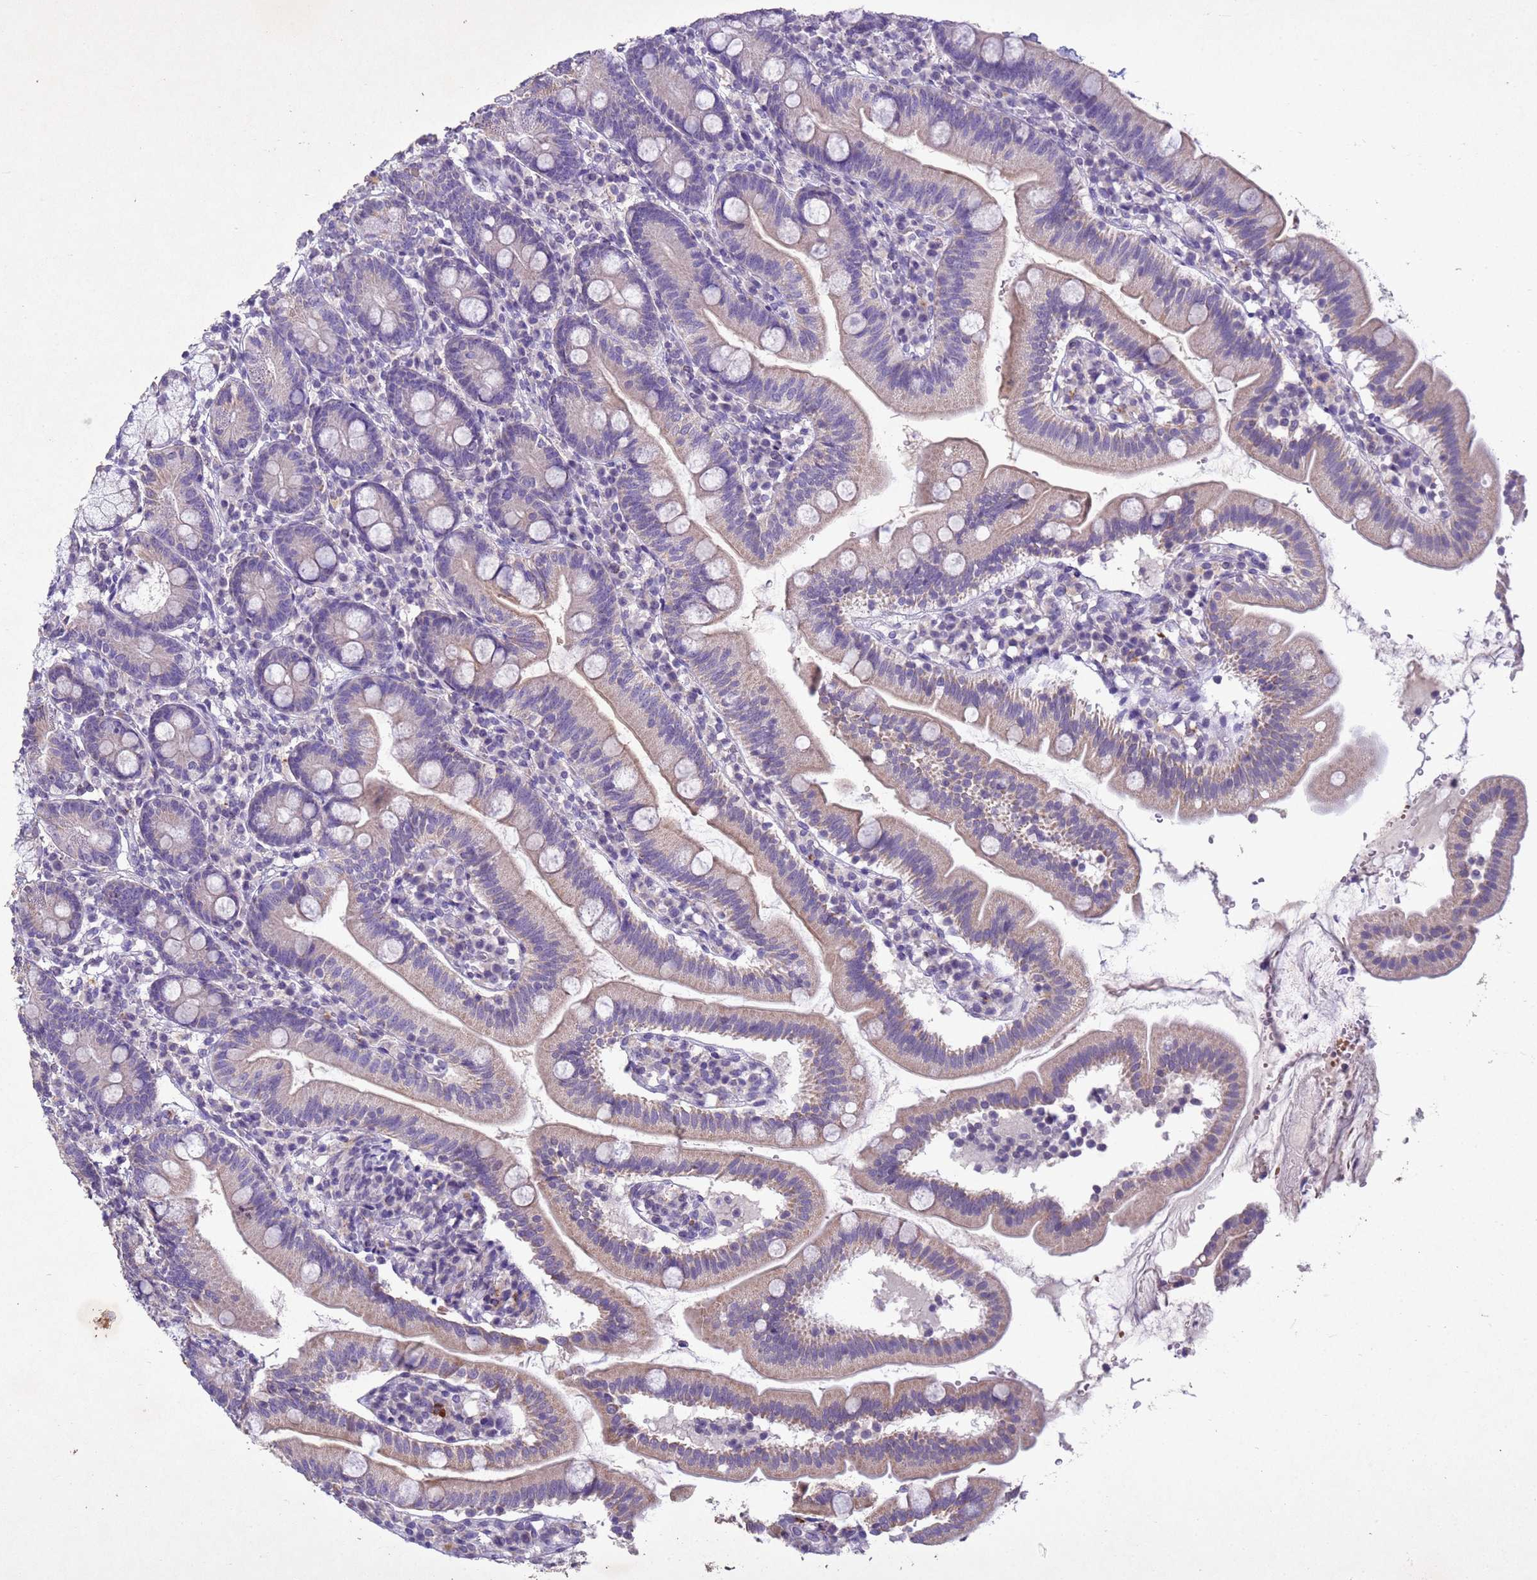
{"staining": {"intensity": "weak", "quantity": "25%-75%", "location": "cytoplasmic/membranous"}, "tissue": "duodenum", "cell_type": "Glandular cells", "image_type": "normal", "snomed": [{"axis": "morphology", "description": "Normal tissue, NOS"}, {"axis": "topography", "description": "Duodenum"}], "caption": "DAB immunohistochemical staining of unremarkable human duodenum displays weak cytoplasmic/membranous protein positivity in about 25%-75% of glandular cells.", "gene": "NLRP11", "patient": {"sex": "female", "age": 67}}